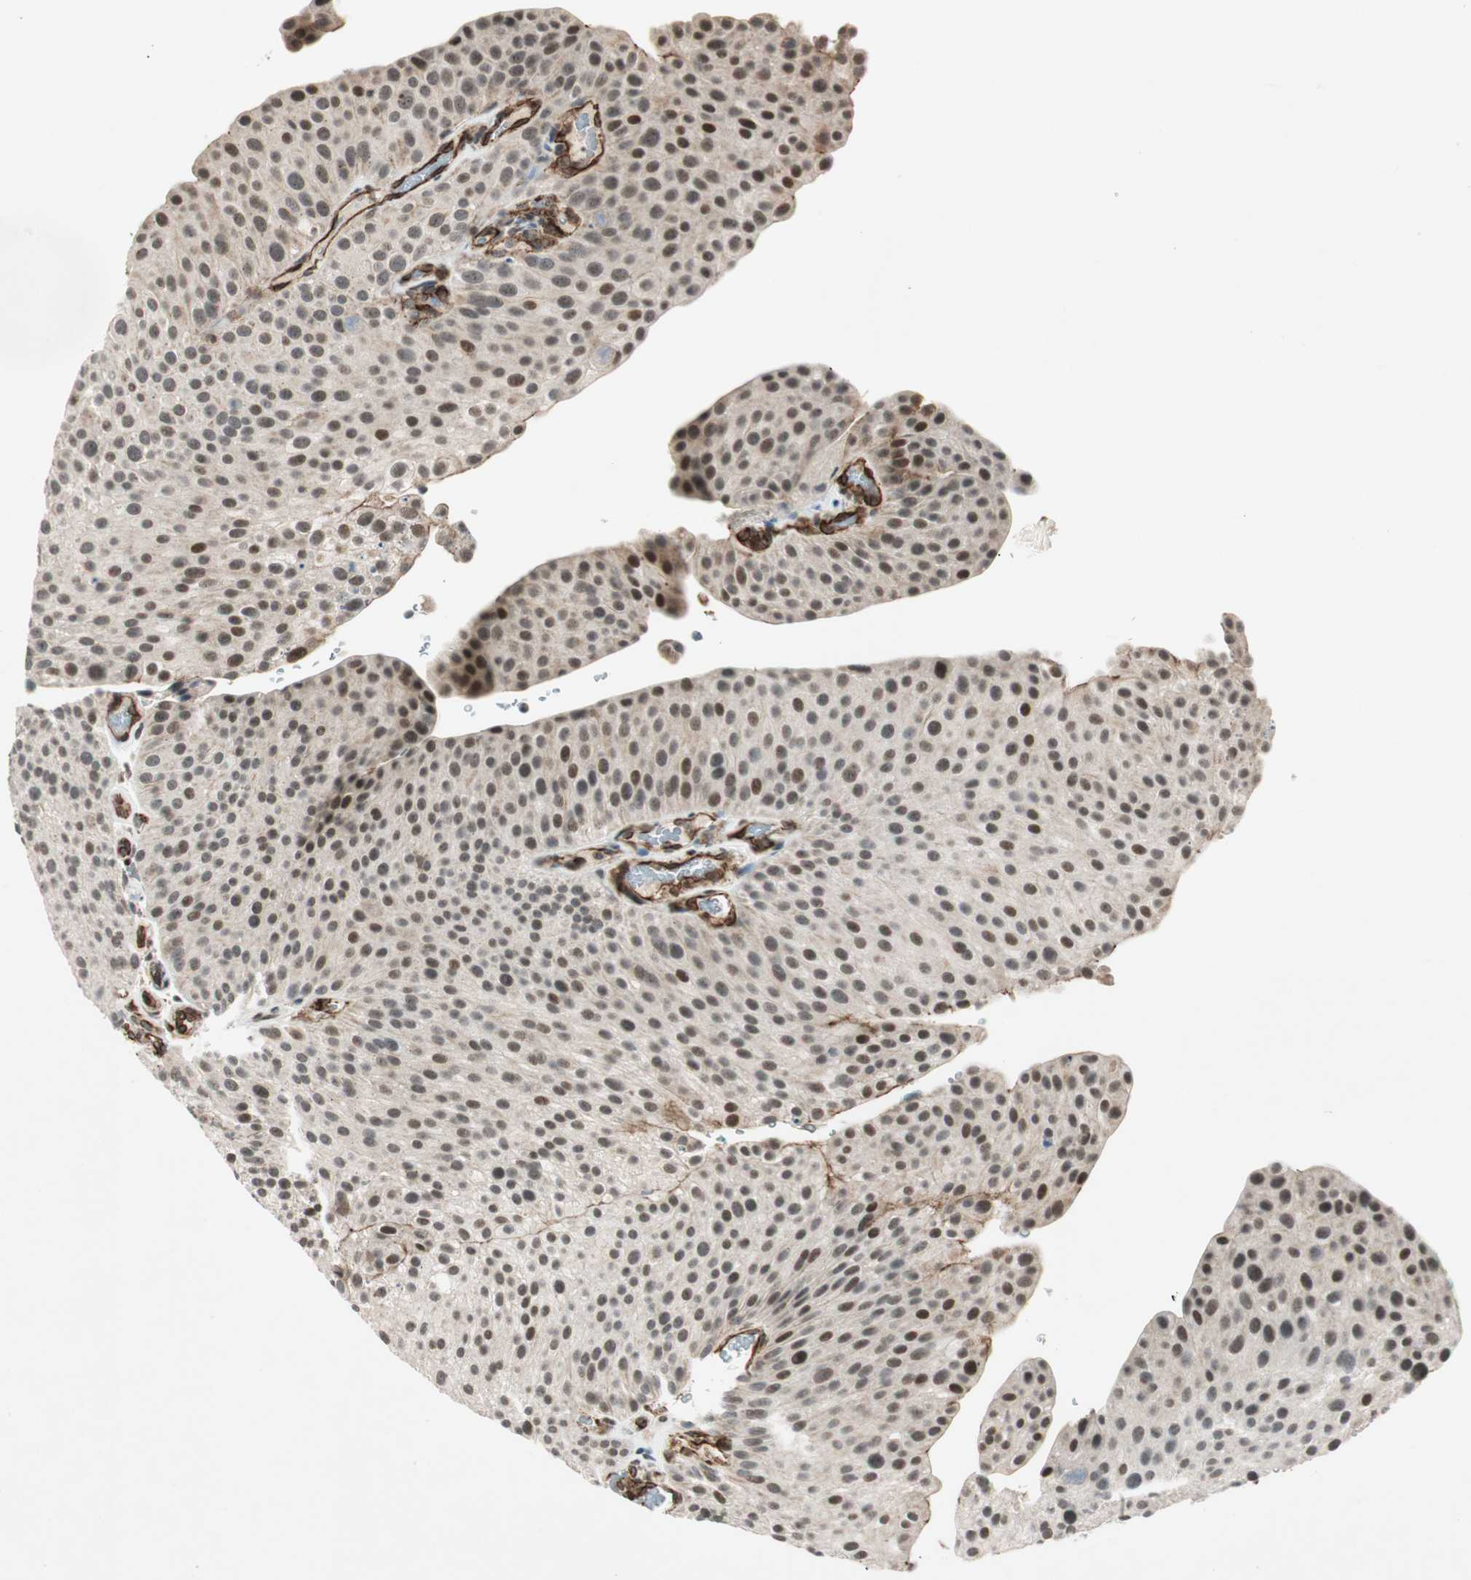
{"staining": {"intensity": "moderate", "quantity": ">75%", "location": "nuclear"}, "tissue": "urothelial cancer", "cell_type": "Tumor cells", "image_type": "cancer", "snomed": [{"axis": "morphology", "description": "Urothelial carcinoma, Low grade"}, {"axis": "topography", "description": "Smooth muscle"}, {"axis": "topography", "description": "Urinary bladder"}], "caption": "Tumor cells exhibit medium levels of moderate nuclear positivity in about >75% of cells in human urothelial cancer.", "gene": "CDK19", "patient": {"sex": "male", "age": 60}}